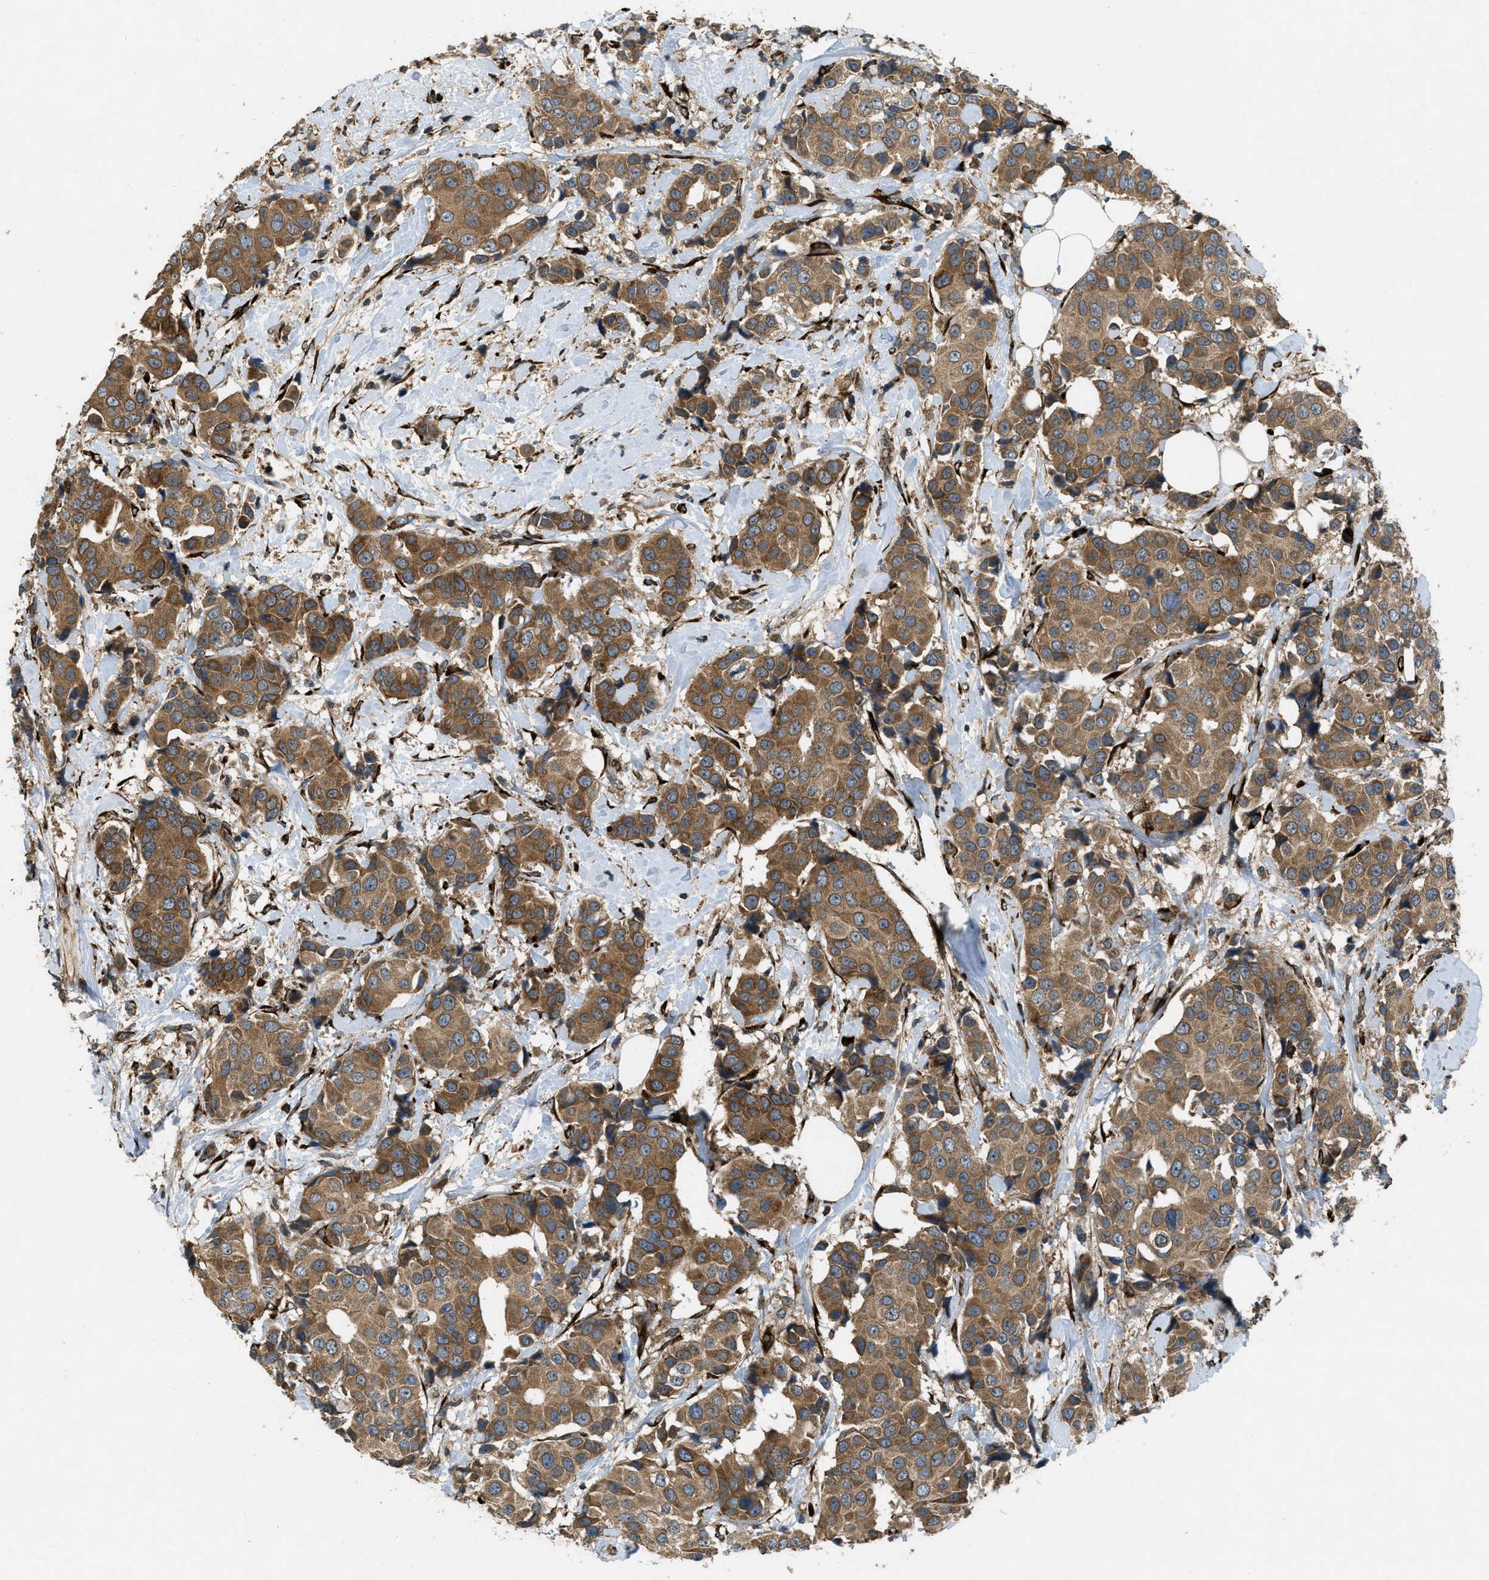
{"staining": {"intensity": "moderate", "quantity": ">75%", "location": "cytoplasmic/membranous"}, "tissue": "breast cancer", "cell_type": "Tumor cells", "image_type": "cancer", "snomed": [{"axis": "morphology", "description": "Normal tissue, NOS"}, {"axis": "morphology", "description": "Duct carcinoma"}, {"axis": "topography", "description": "Breast"}], "caption": "A histopathology image showing moderate cytoplasmic/membranous expression in about >75% of tumor cells in intraductal carcinoma (breast), as visualized by brown immunohistochemical staining.", "gene": "PCDH18", "patient": {"sex": "female", "age": 39}}